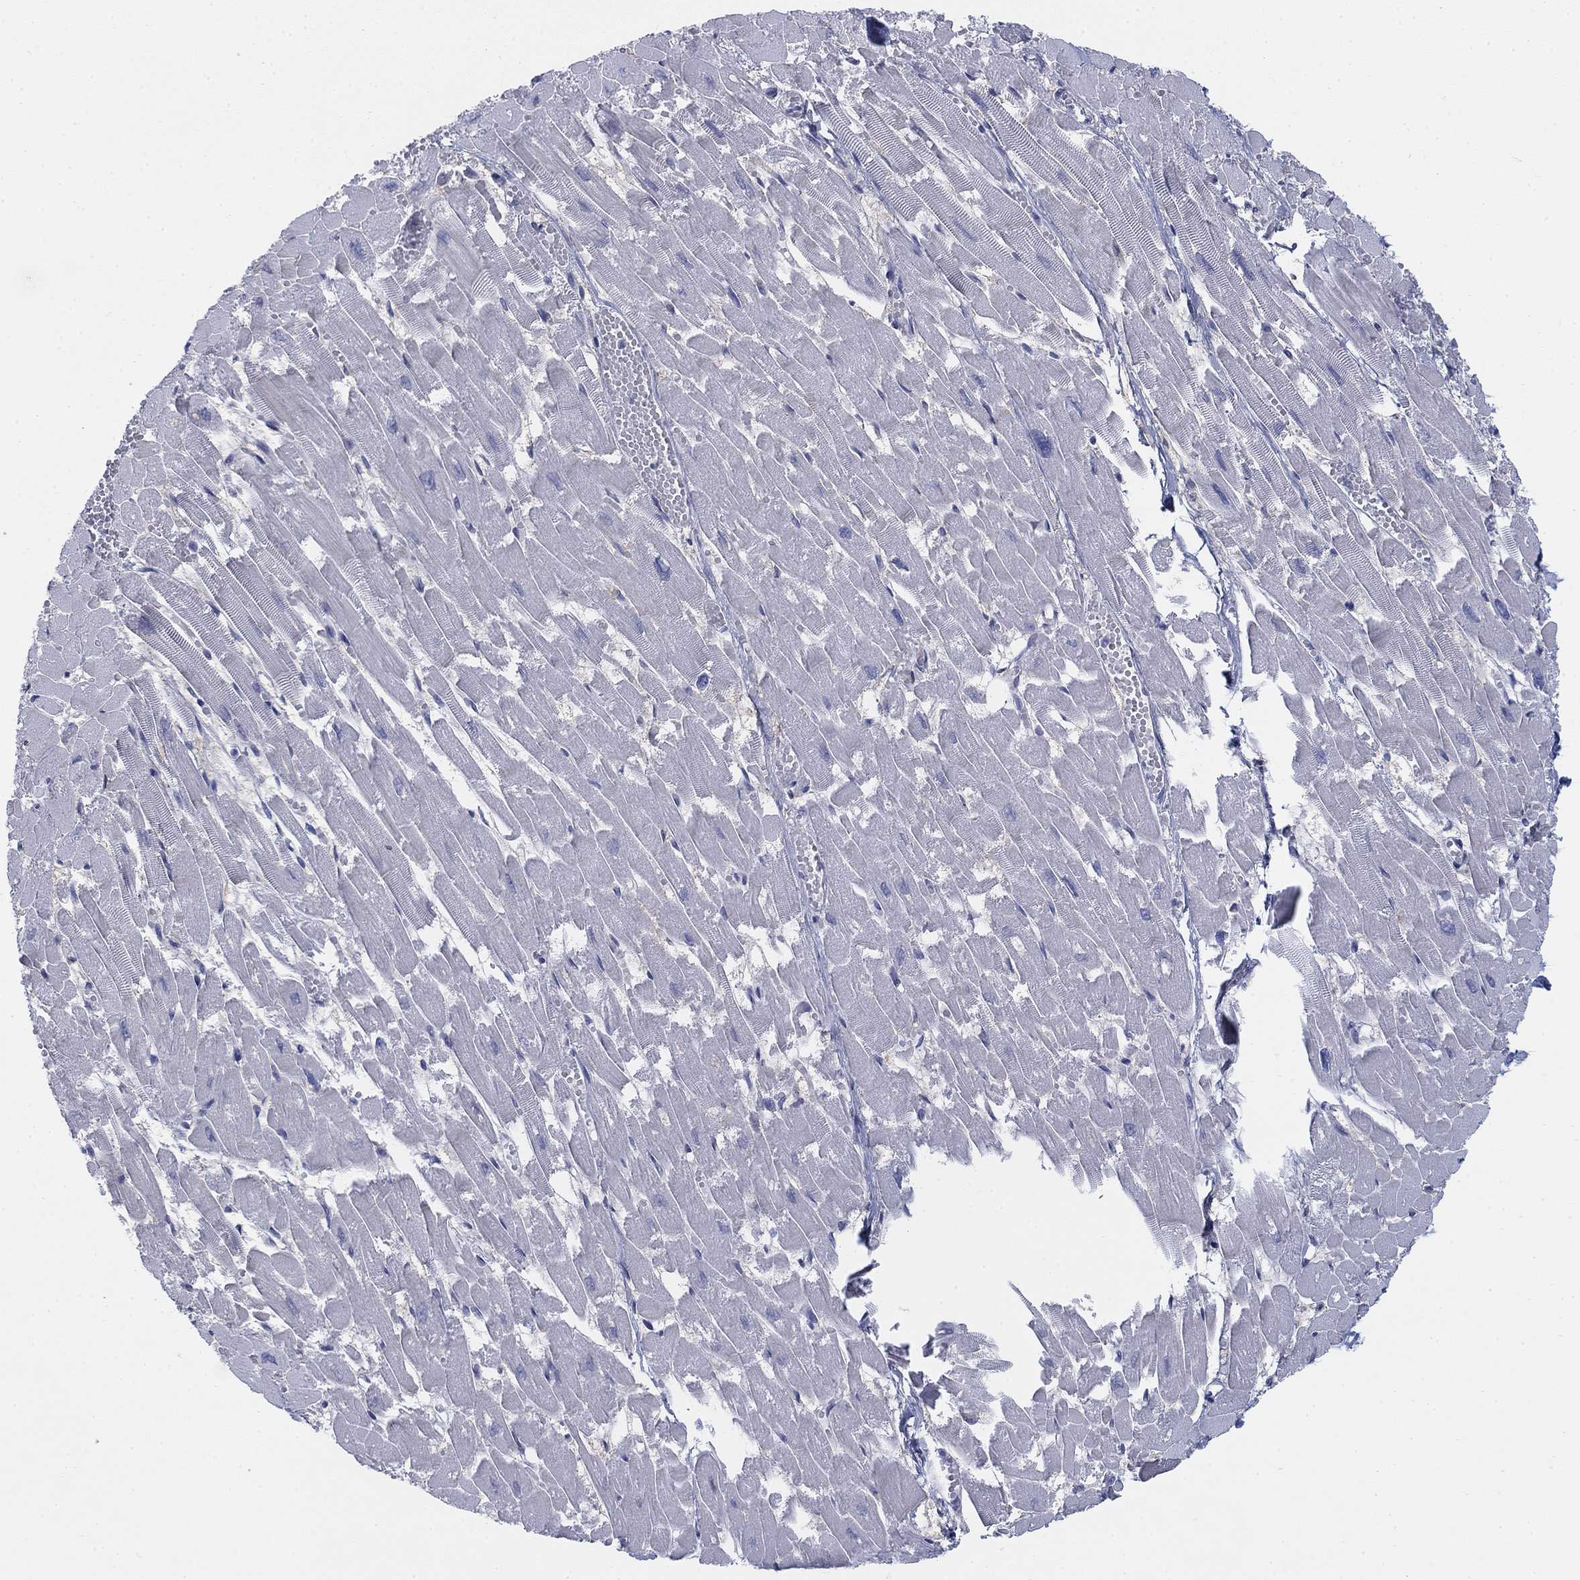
{"staining": {"intensity": "negative", "quantity": "none", "location": "none"}, "tissue": "heart muscle", "cell_type": "Cardiomyocytes", "image_type": "normal", "snomed": [{"axis": "morphology", "description": "Normal tissue, NOS"}, {"axis": "topography", "description": "Heart"}], "caption": "High power microscopy photomicrograph of an immunohistochemistry (IHC) micrograph of benign heart muscle, revealing no significant positivity in cardiomyocytes.", "gene": "MYO3A", "patient": {"sex": "female", "age": 52}}